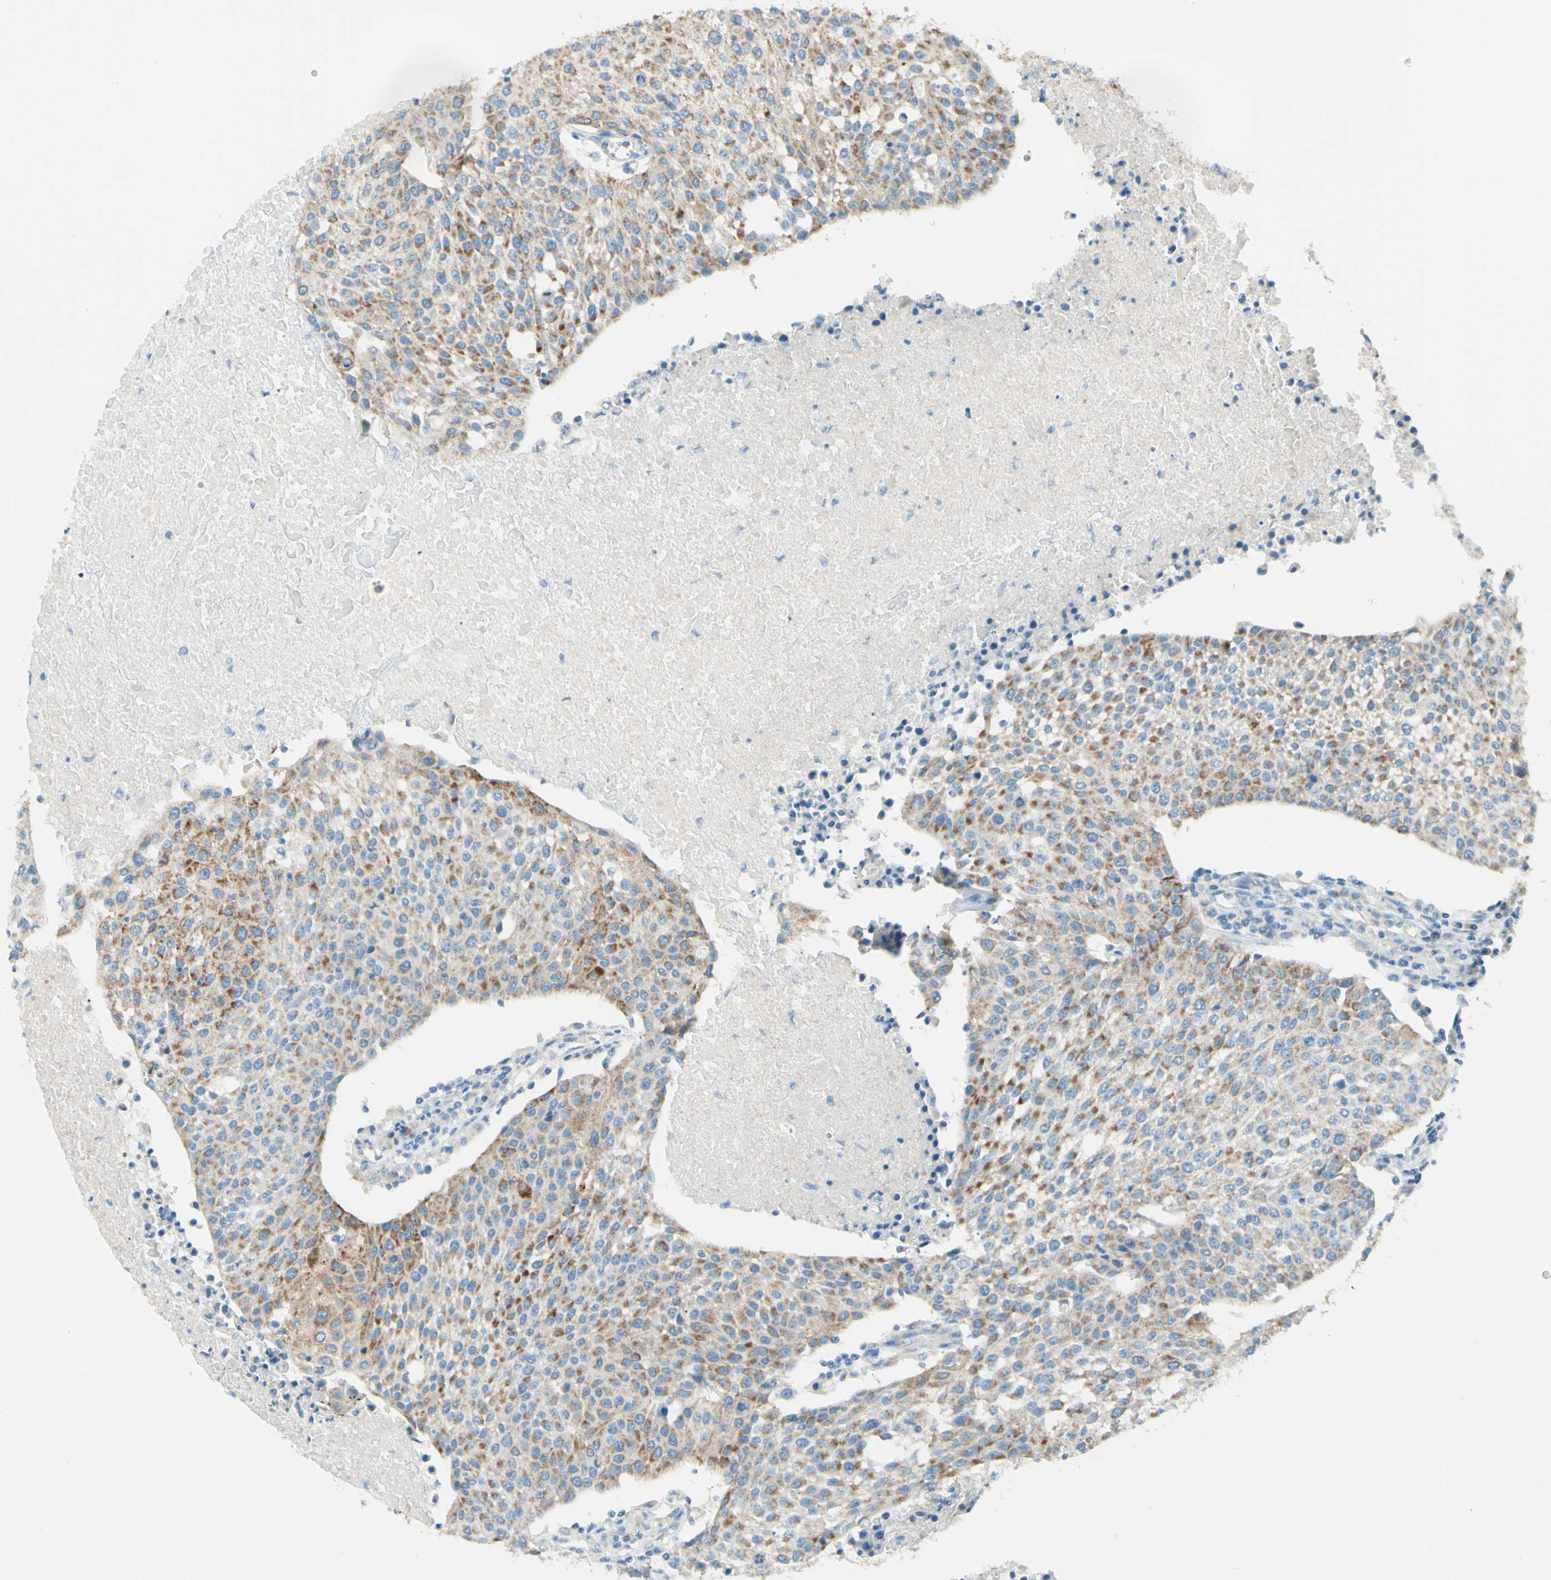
{"staining": {"intensity": "moderate", "quantity": ">75%", "location": "cytoplasmic/membranous"}, "tissue": "urothelial cancer", "cell_type": "Tumor cells", "image_type": "cancer", "snomed": [{"axis": "morphology", "description": "Urothelial carcinoma, High grade"}, {"axis": "topography", "description": "Urinary bladder"}], "caption": "Moderate cytoplasmic/membranous positivity for a protein is seen in approximately >75% of tumor cells of urothelial carcinoma (high-grade) using IHC.", "gene": "ARMC10", "patient": {"sex": "female", "age": 85}}